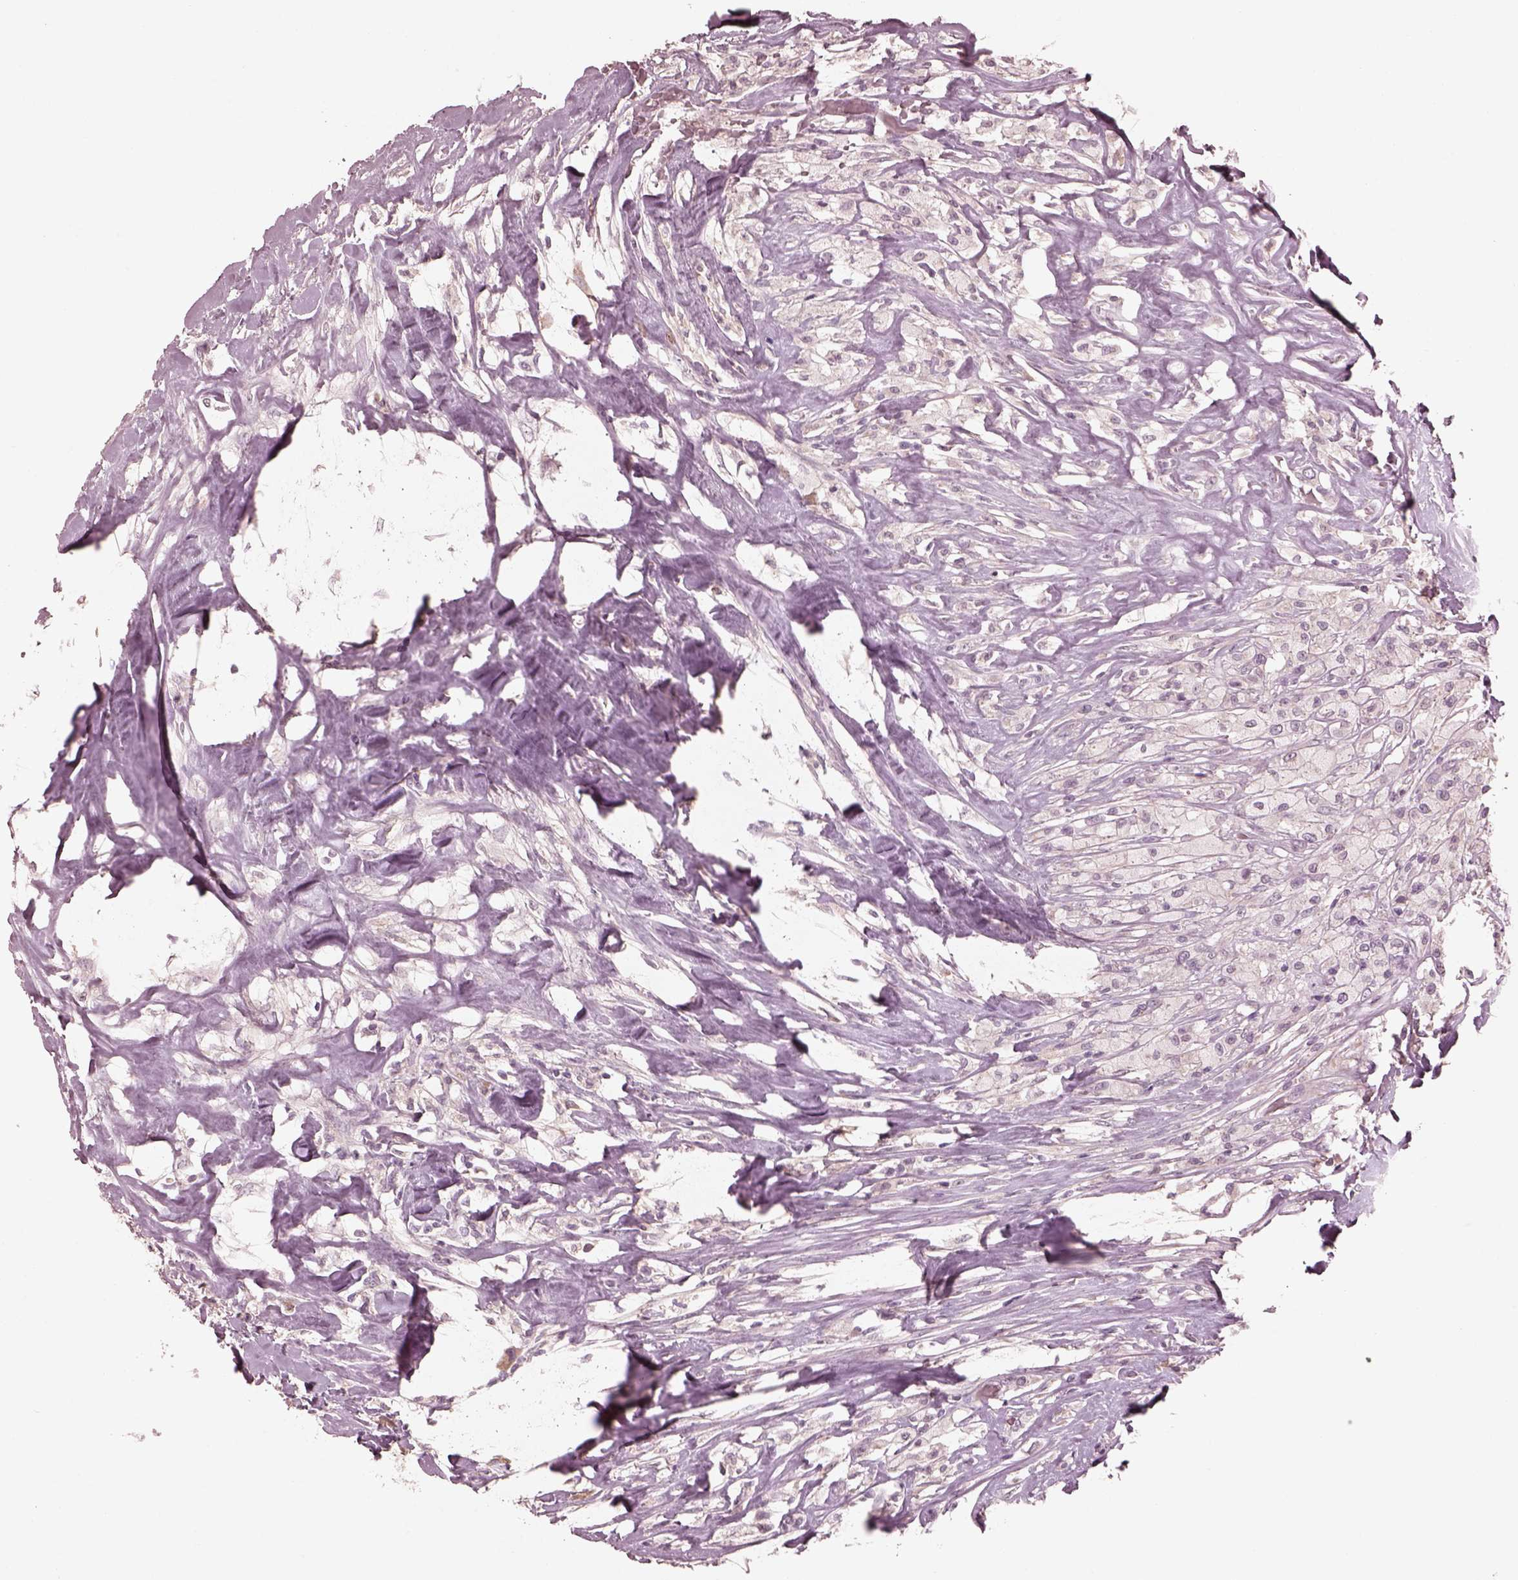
{"staining": {"intensity": "negative", "quantity": "none", "location": "none"}, "tissue": "testis cancer", "cell_type": "Tumor cells", "image_type": "cancer", "snomed": [{"axis": "morphology", "description": "Necrosis, NOS"}, {"axis": "morphology", "description": "Carcinoma, Embryonal, NOS"}, {"axis": "topography", "description": "Testis"}], "caption": "Immunohistochemical staining of embryonal carcinoma (testis) exhibits no significant positivity in tumor cells.", "gene": "VWA5B1", "patient": {"sex": "male", "age": 19}}